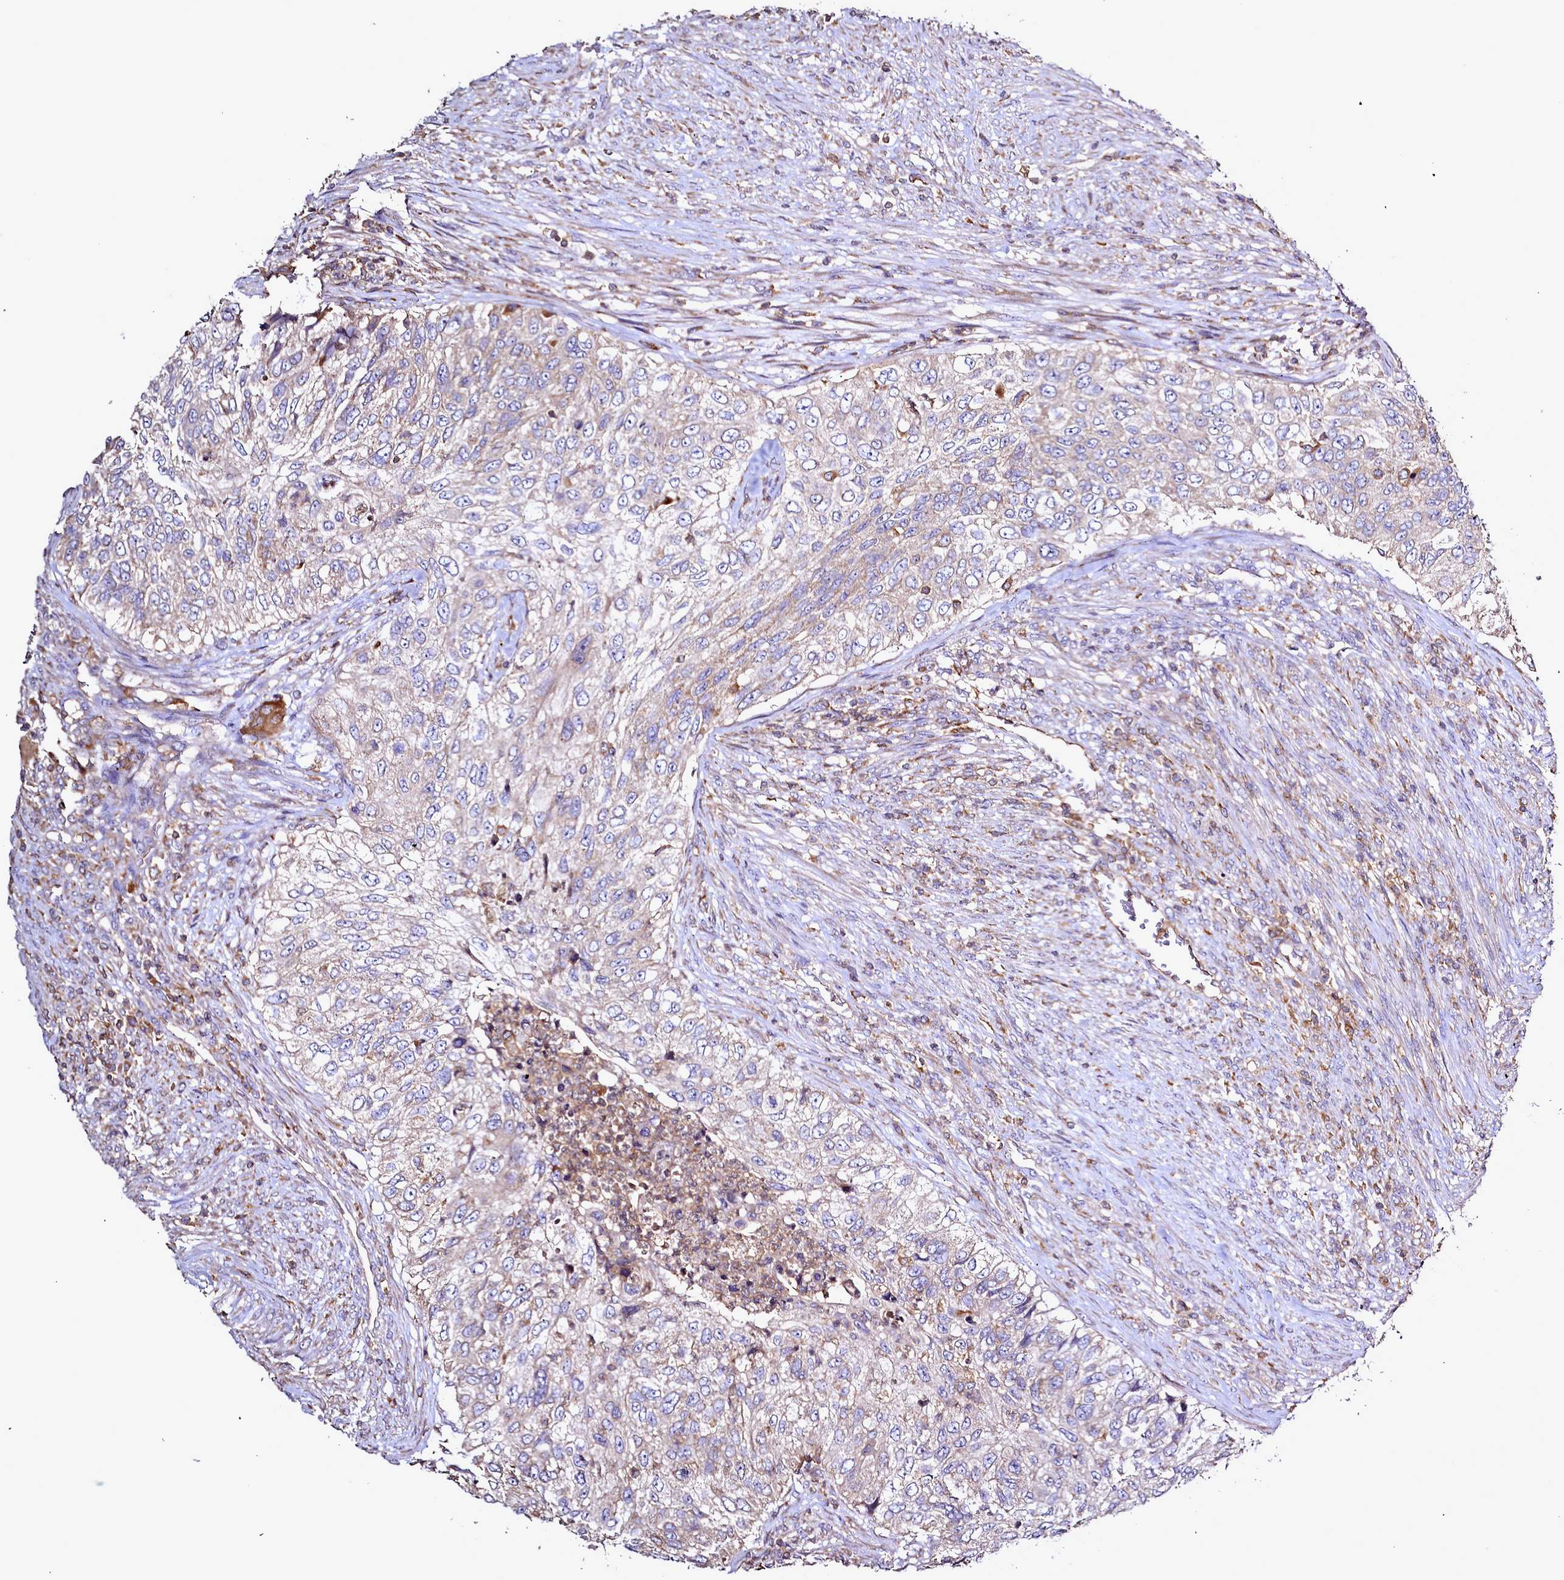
{"staining": {"intensity": "weak", "quantity": "<25%", "location": "cytoplasmic/membranous"}, "tissue": "urothelial cancer", "cell_type": "Tumor cells", "image_type": "cancer", "snomed": [{"axis": "morphology", "description": "Urothelial carcinoma, High grade"}, {"axis": "topography", "description": "Urinary bladder"}], "caption": "A histopathology image of human urothelial cancer is negative for staining in tumor cells.", "gene": "NCKAP1L", "patient": {"sex": "female", "age": 60}}